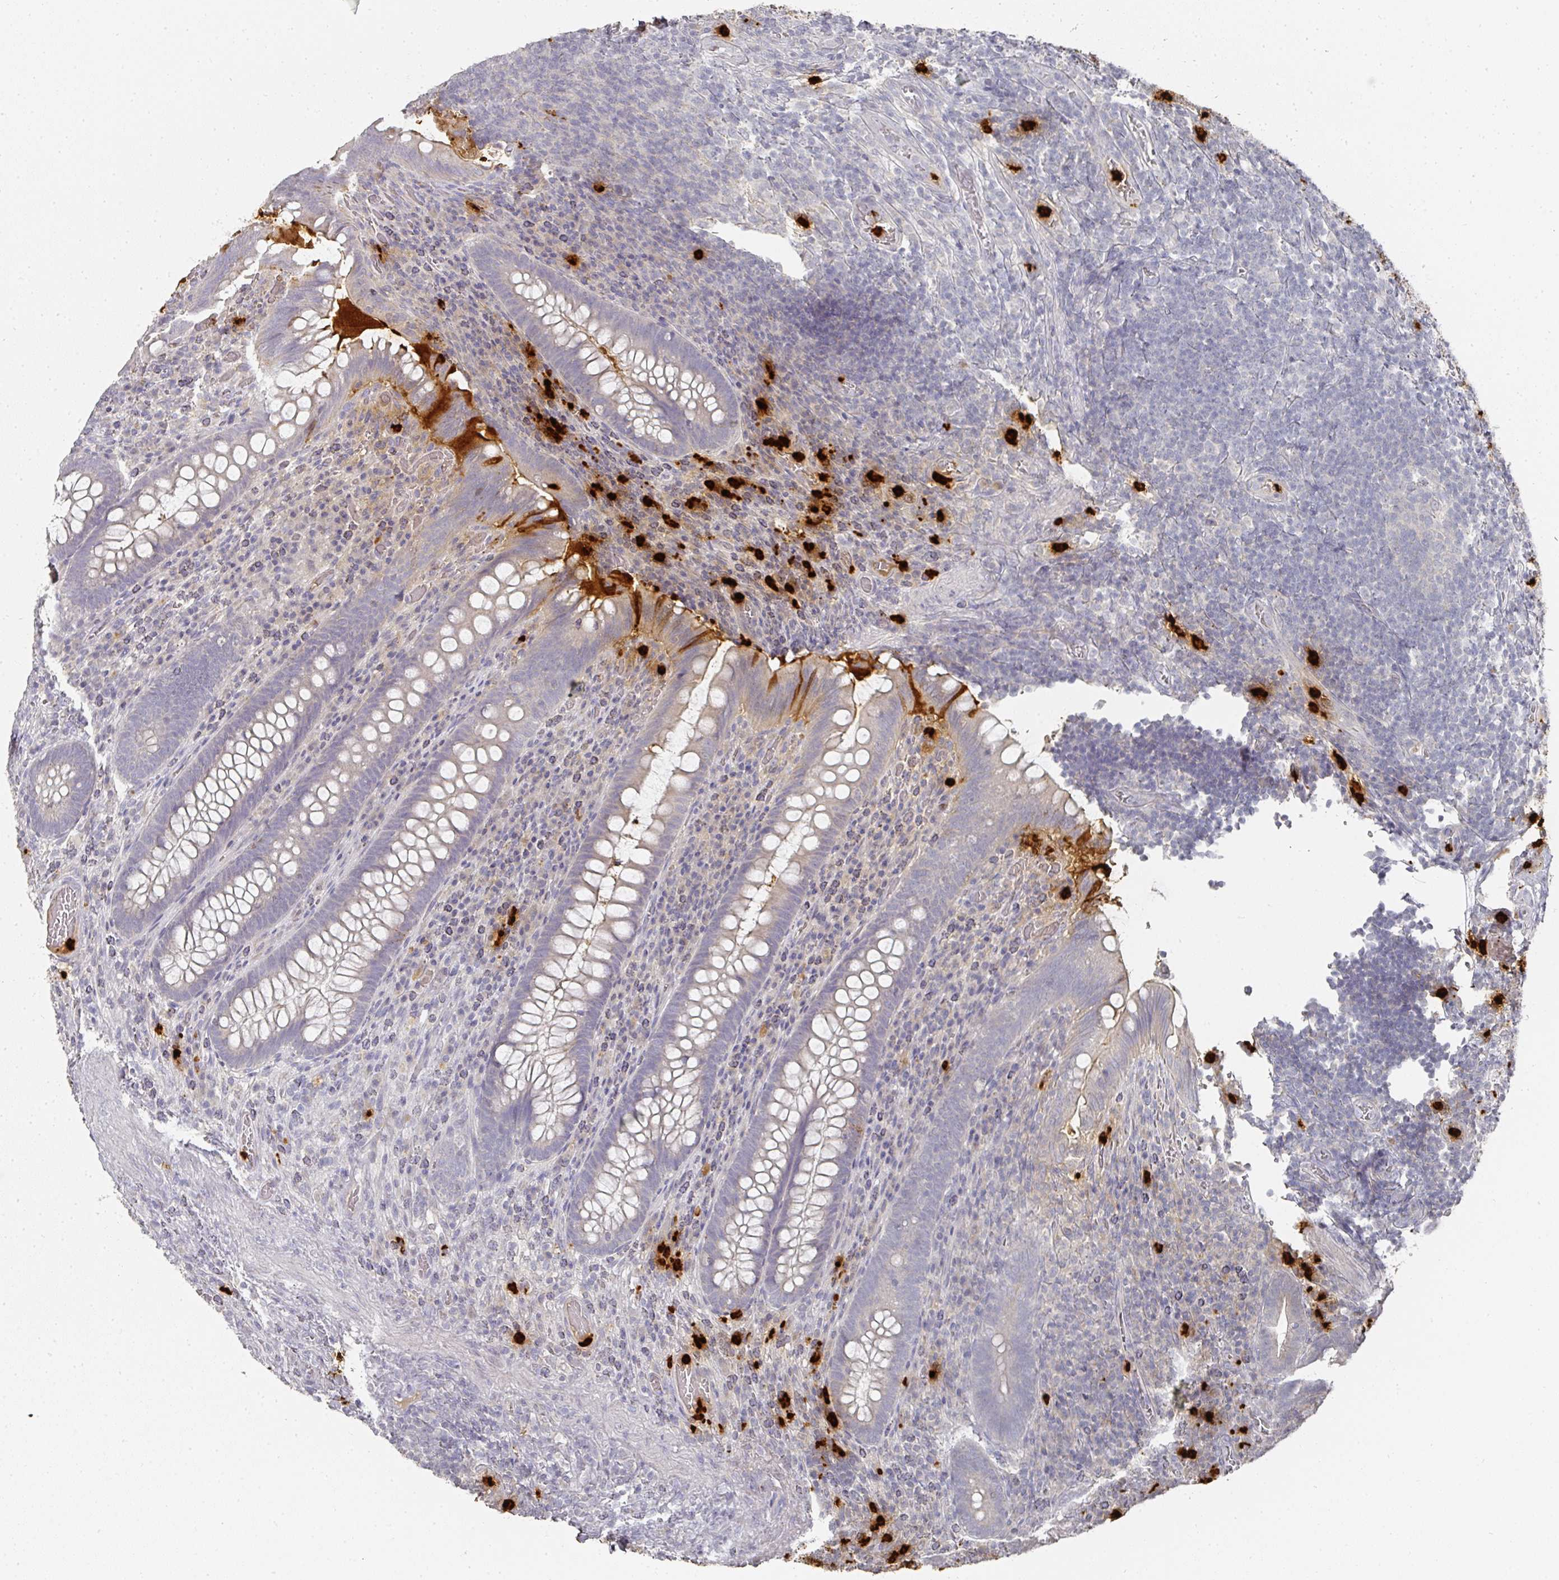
{"staining": {"intensity": "moderate", "quantity": "<25%", "location": "cytoplasmic/membranous"}, "tissue": "appendix", "cell_type": "Glandular cells", "image_type": "normal", "snomed": [{"axis": "morphology", "description": "Normal tissue, NOS"}, {"axis": "topography", "description": "Appendix"}], "caption": "Approximately <25% of glandular cells in benign appendix exhibit moderate cytoplasmic/membranous protein staining as visualized by brown immunohistochemical staining.", "gene": "CAMP", "patient": {"sex": "female", "age": 43}}